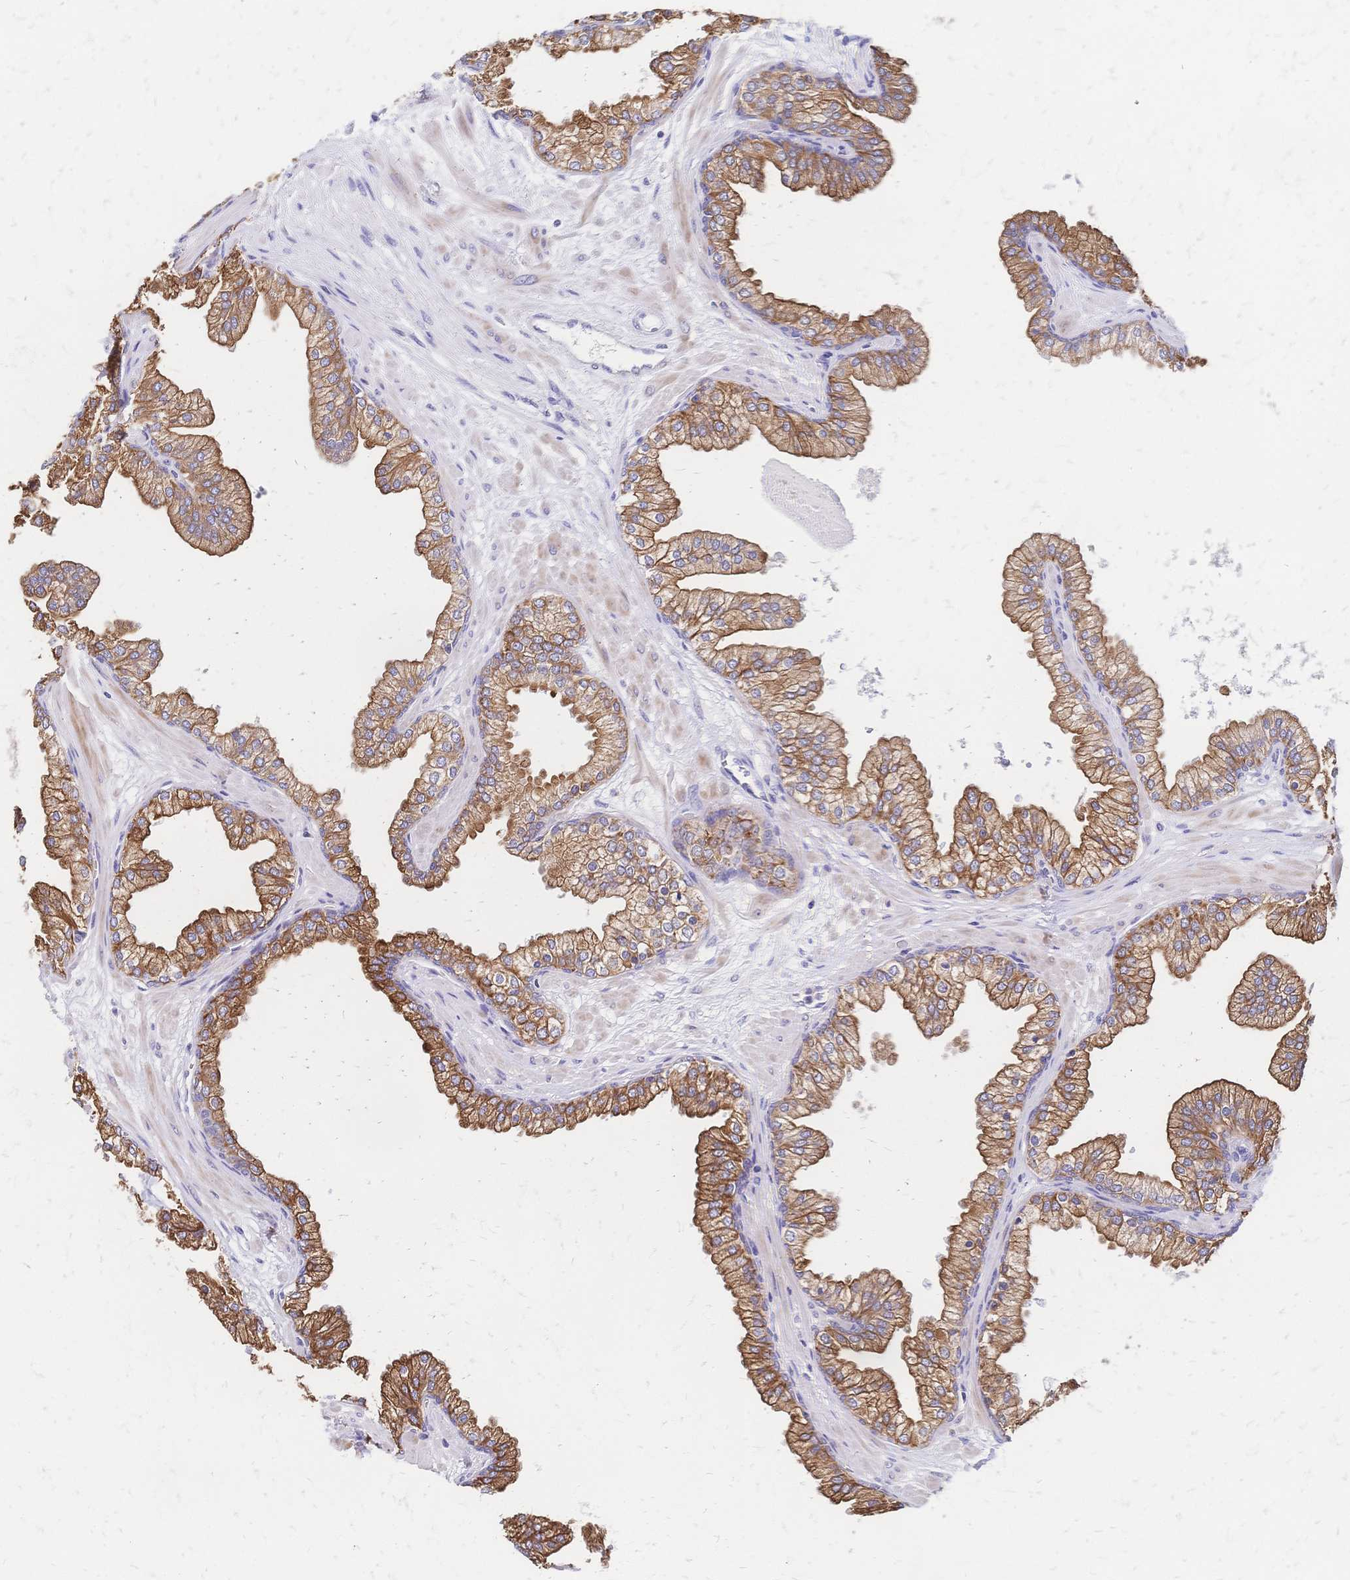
{"staining": {"intensity": "strong", "quantity": ">75%", "location": "cytoplasmic/membranous"}, "tissue": "prostate", "cell_type": "Glandular cells", "image_type": "normal", "snomed": [{"axis": "morphology", "description": "Normal tissue, NOS"}, {"axis": "topography", "description": "Prostate"}, {"axis": "topography", "description": "Peripheral nerve tissue"}], "caption": "Glandular cells demonstrate high levels of strong cytoplasmic/membranous positivity in approximately >75% of cells in unremarkable human prostate. (brown staining indicates protein expression, while blue staining denotes nuclei).", "gene": "DTNB", "patient": {"sex": "male", "age": 61}}